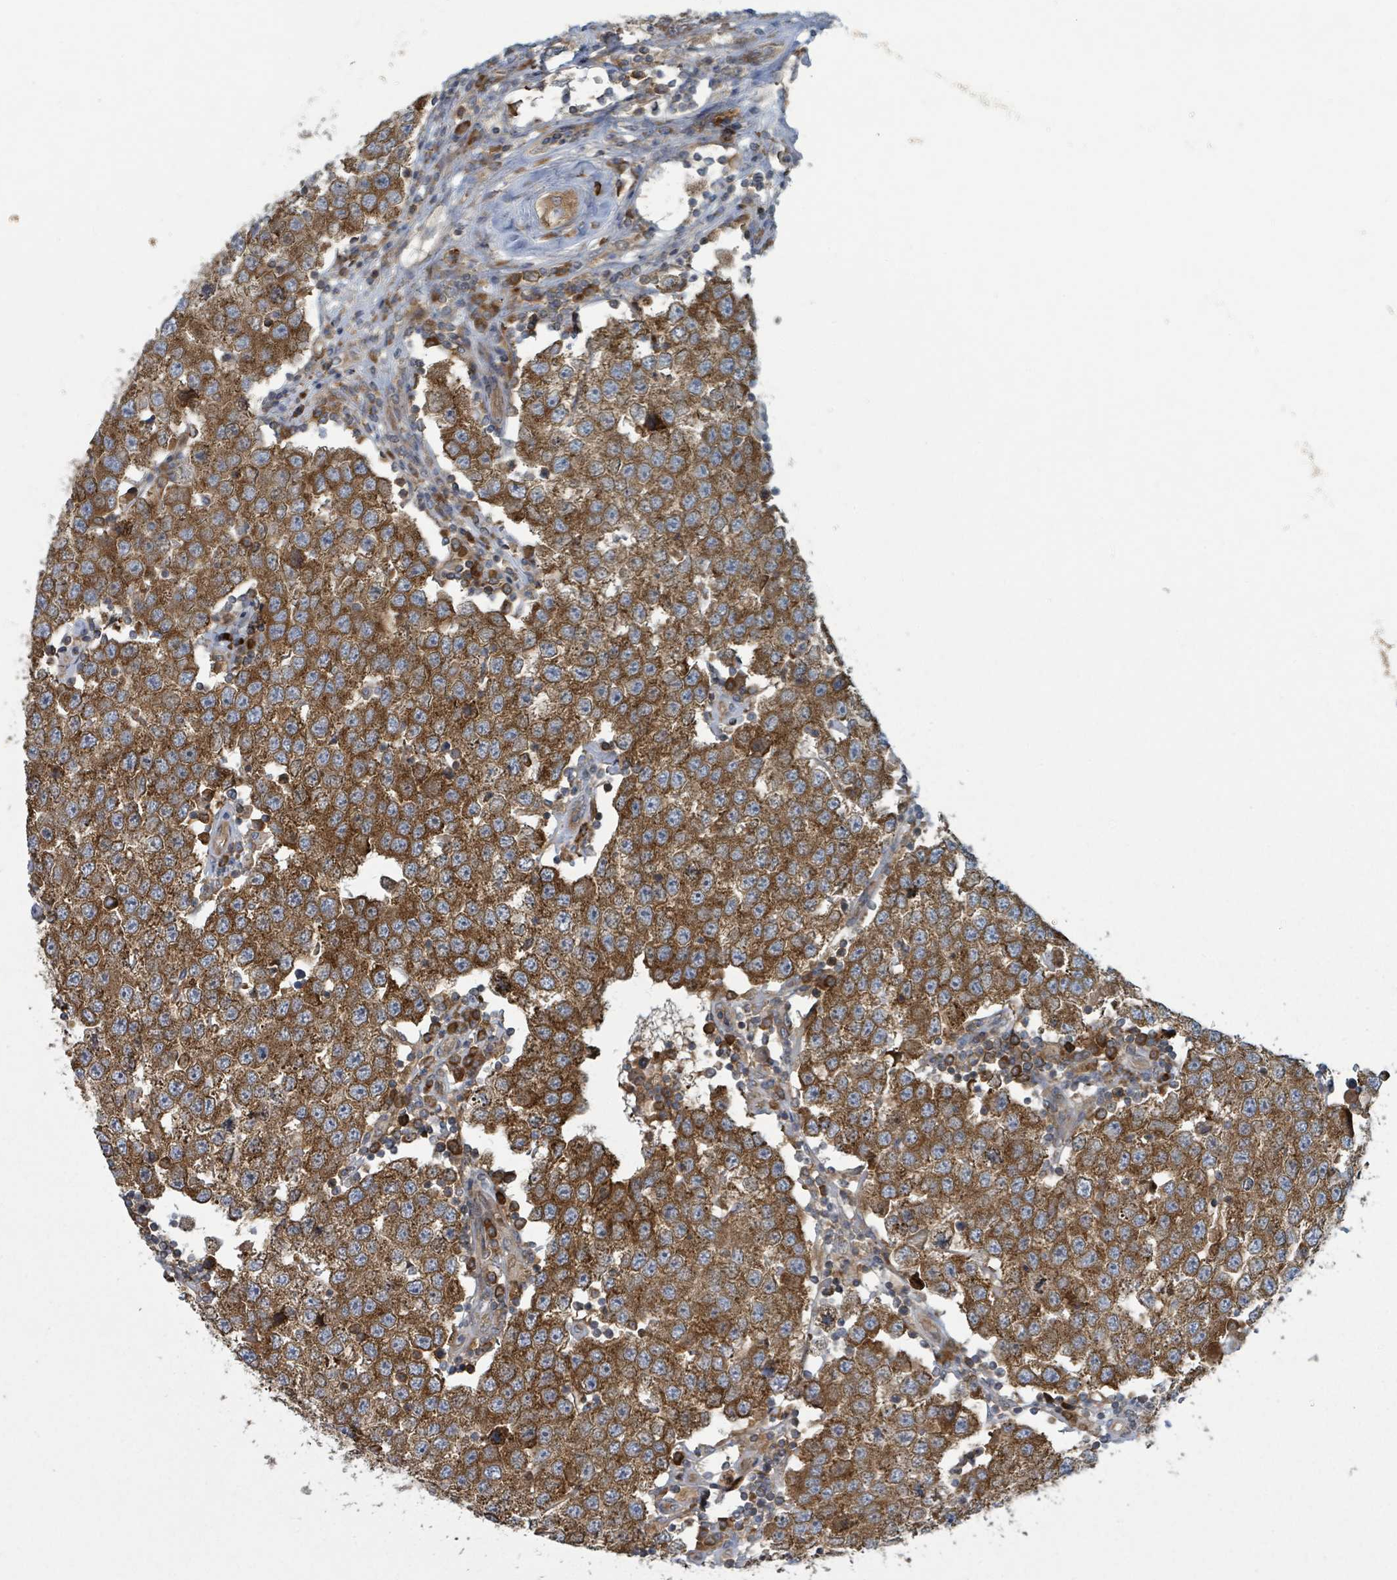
{"staining": {"intensity": "strong", "quantity": ">75%", "location": "cytoplasmic/membranous"}, "tissue": "testis cancer", "cell_type": "Tumor cells", "image_type": "cancer", "snomed": [{"axis": "morphology", "description": "Seminoma, NOS"}, {"axis": "topography", "description": "Testis"}], "caption": "Brown immunohistochemical staining in testis cancer (seminoma) reveals strong cytoplasmic/membranous expression in about >75% of tumor cells.", "gene": "OR51E1", "patient": {"sex": "male", "age": 34}}